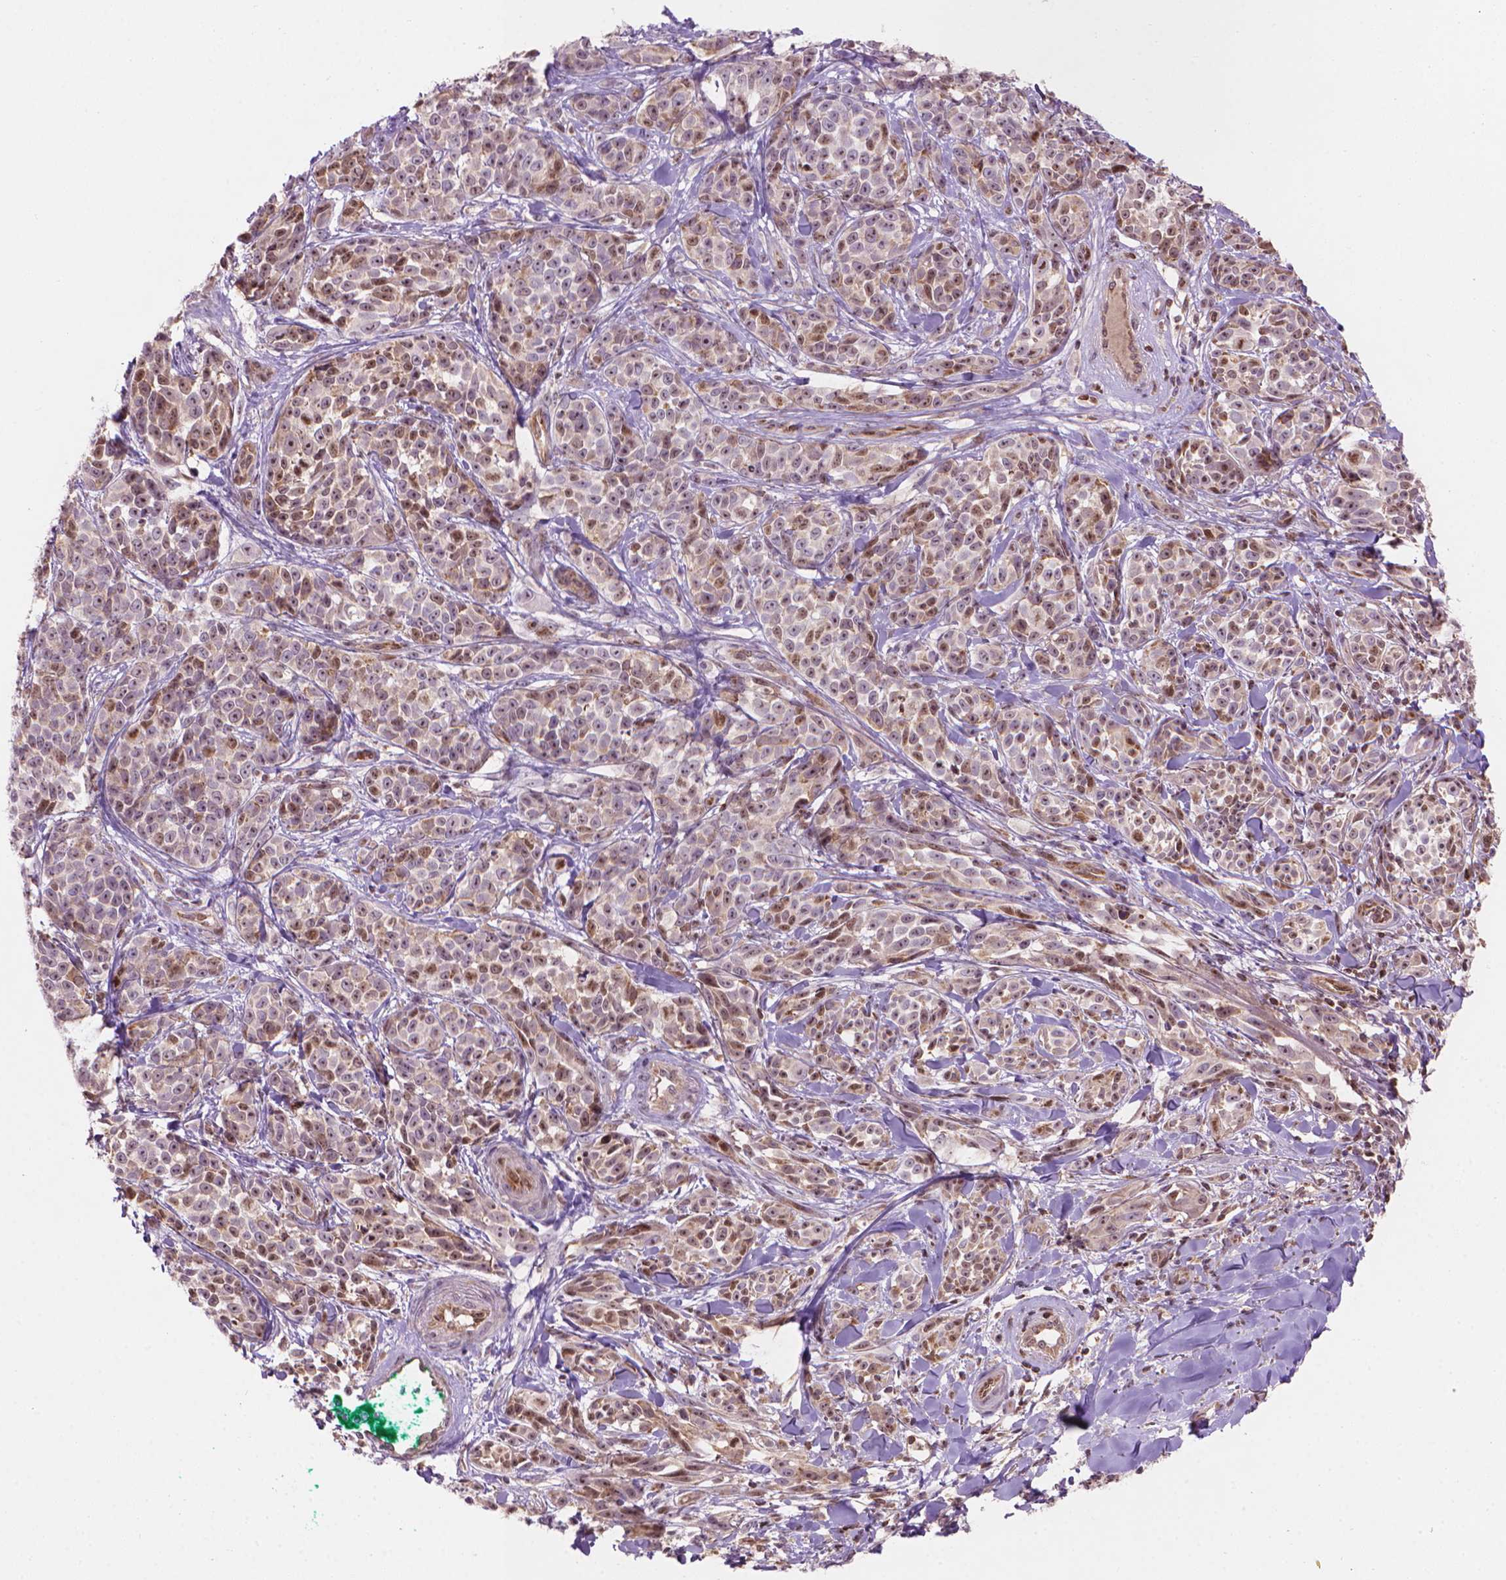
{"staining": {"intensity": "moderate", "quantity": ">75%", "location": "nuclear"}, "tissue": "melanoma", "cell_type": "Tumor cells", "image_type": "cancer", "snomed": [{"axis": "morphology", "description": "Malignant melanoma, NOS"}, {"axis": "topography", "description": "Skin"}], "caption": "Malignant melanoma stained with DAB immunohistochemistry displays medium levels of moderate nuclear staining in about >75% of tumor cells. The staining is performed using DAB brown chromogen to label protein expression. The nuclei are counter-stained blue using hematoxylin.", "gene": "SMC2", "patient": {"sex": "female", "age": 88}}